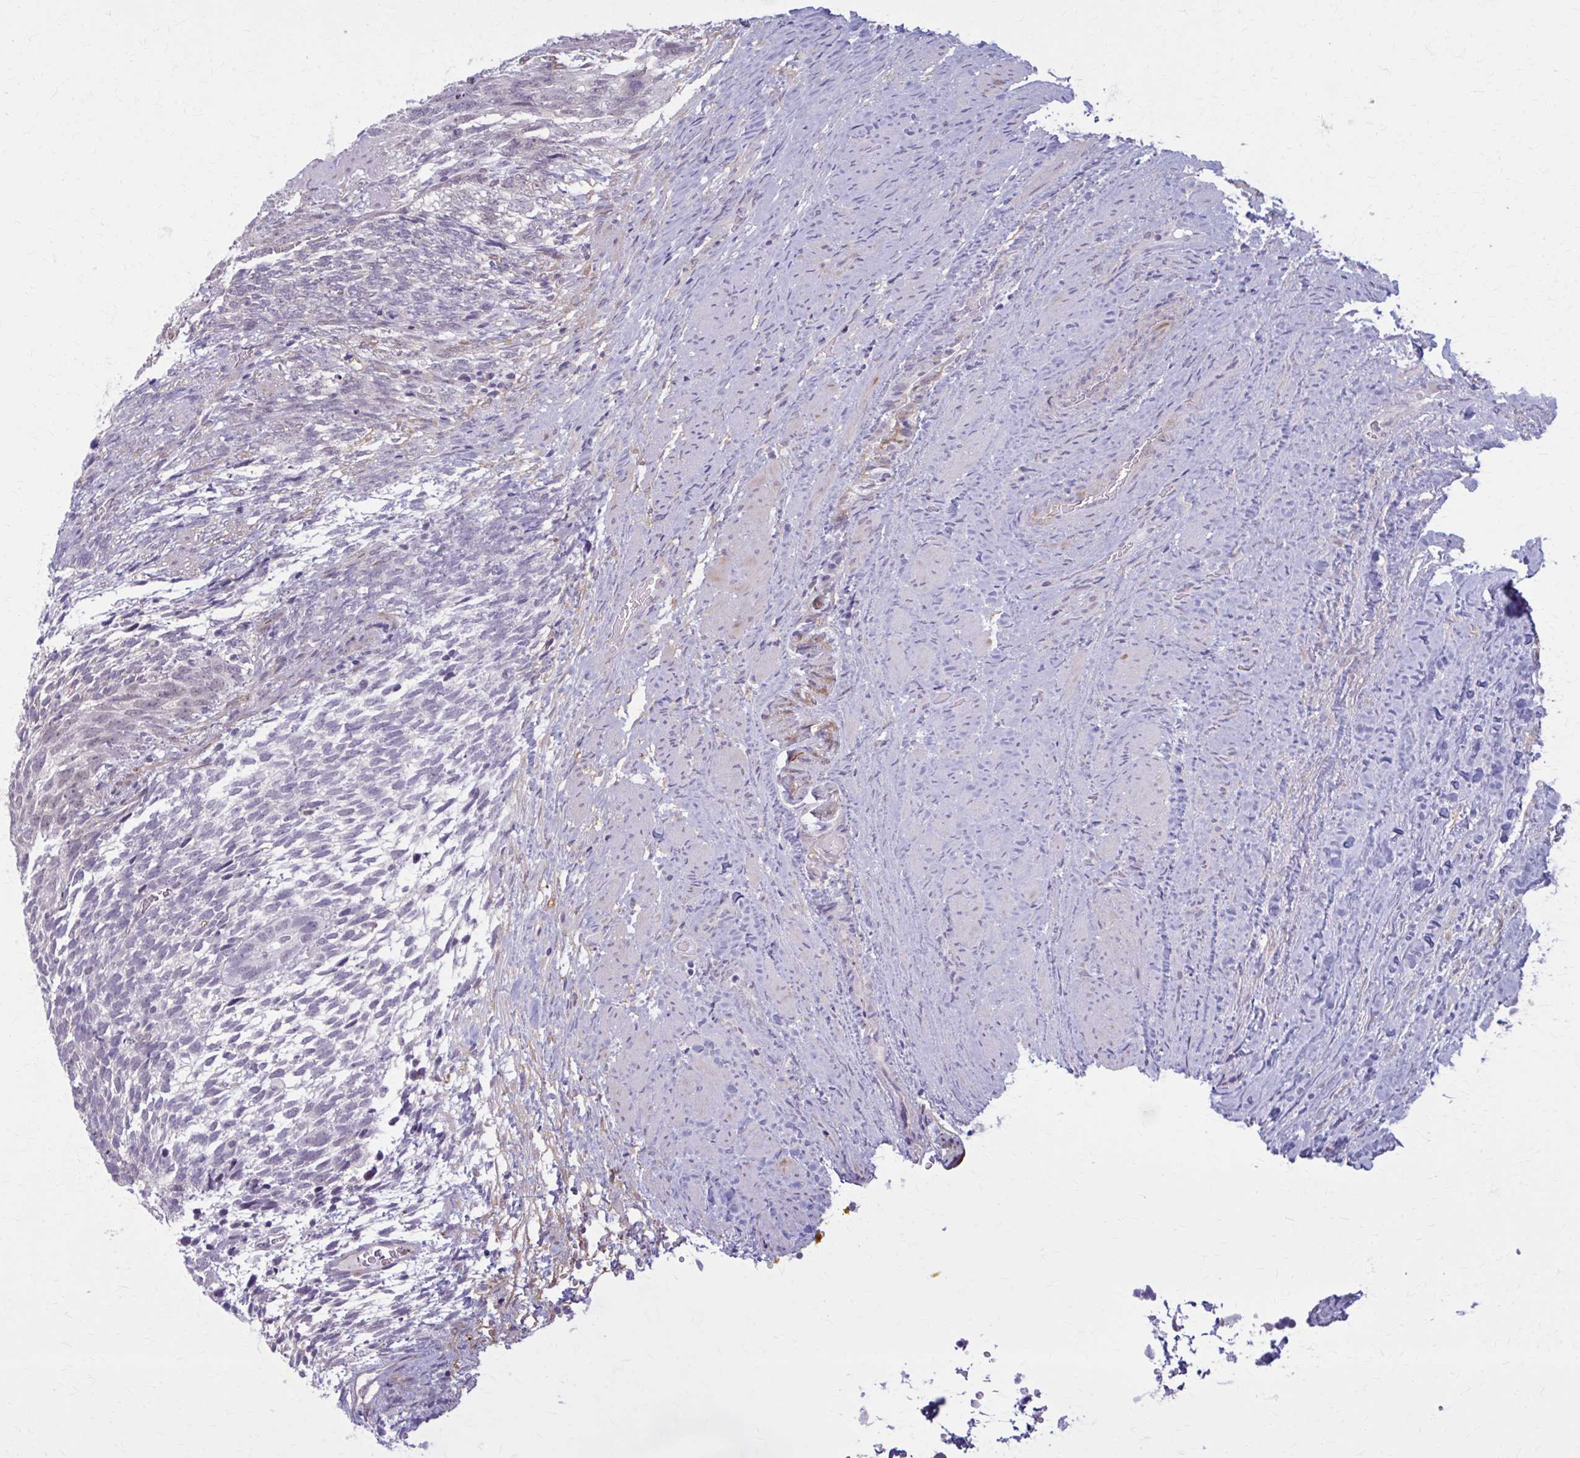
{"staining": {"intensity": "weak", "quantity": "<25%", "location": "nuclear"}, "tissue": "testis cancer", "cell_type": "Tumor cells", "image_type": "cancer", "snomed": [{"axis": "morphology", "description": "Carcinoma, Embryonal, NOS"}, {"axis": "topography", "description": "Testis"}], "caption": "There is no significant staining in tumor cells of embryonal carcinoma (testis).", "gene": "NUMBL", "patient": {"sex": "male", "age": 23}}